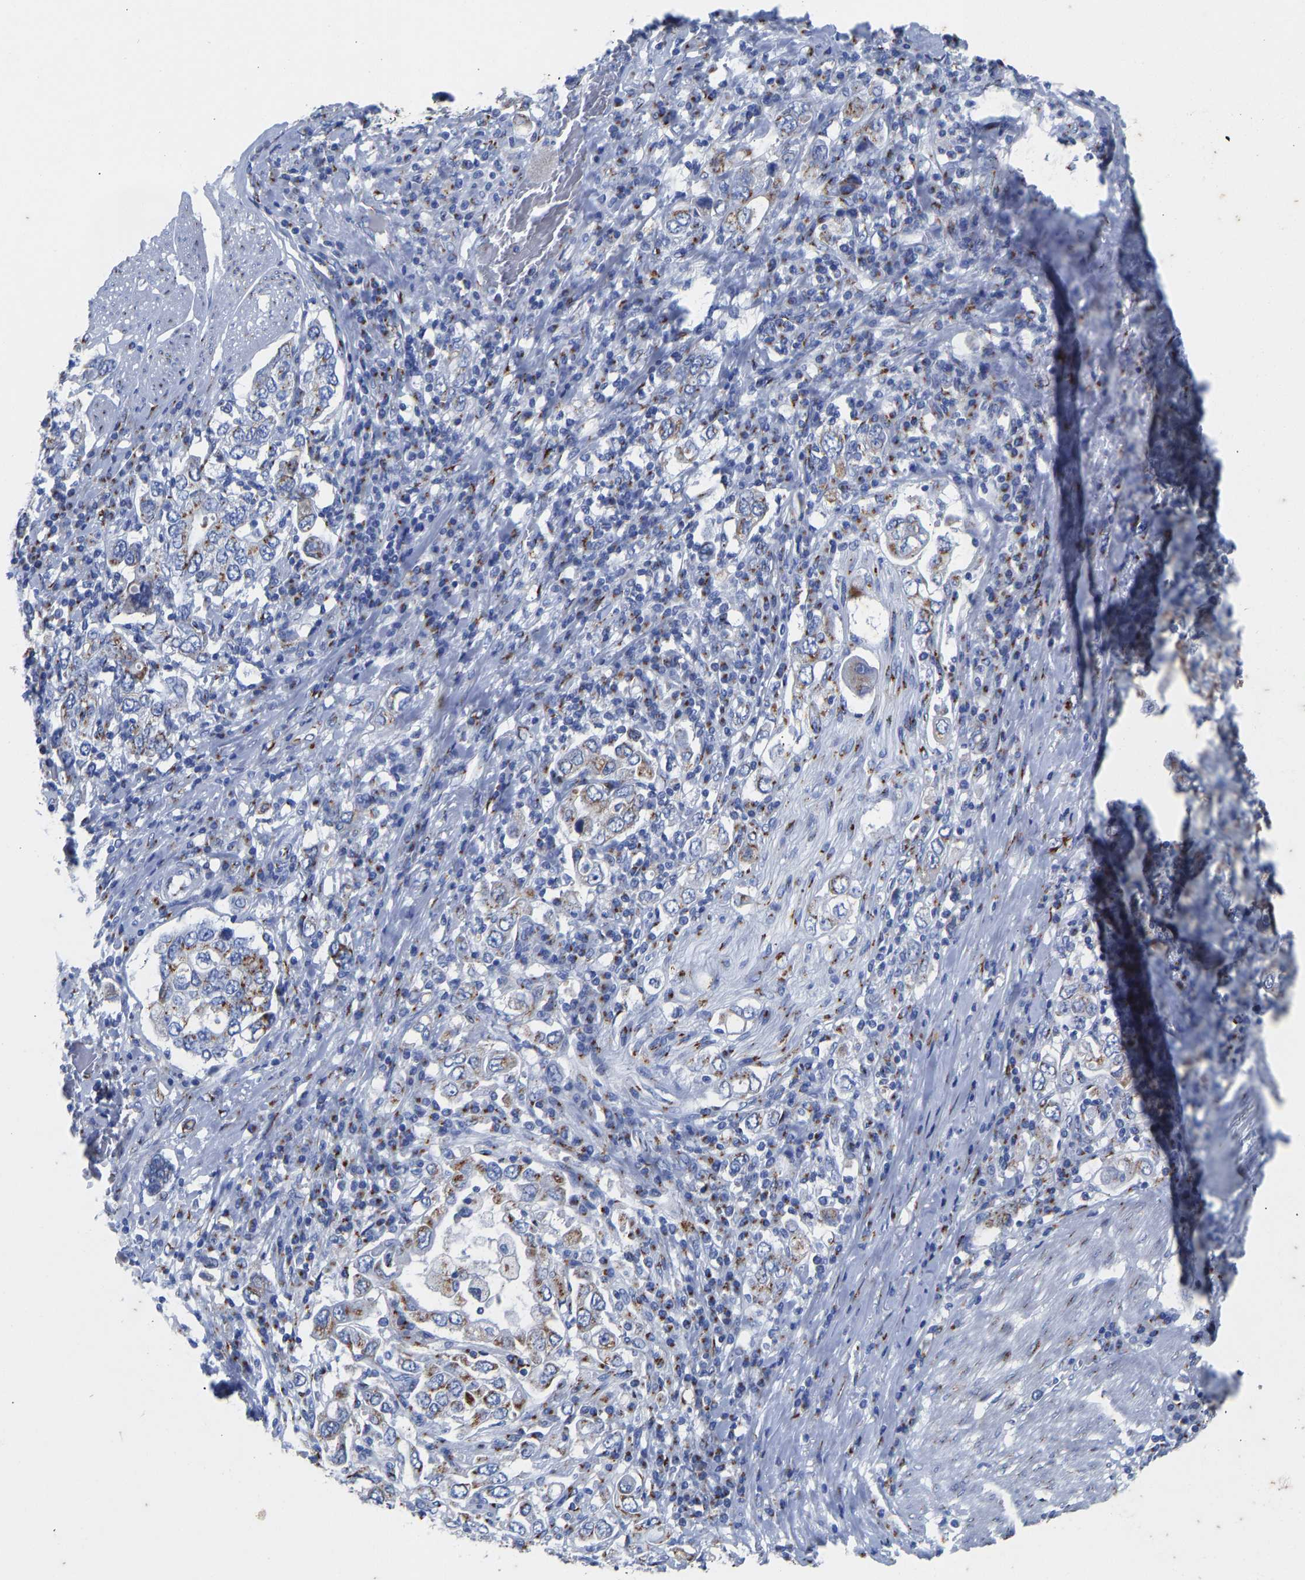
{"staining": {"intensity": "moderate", "quantity": "25%-75%", "location": "cytoplasmic/membranous"}, "tissue": "stomach cancer", "cell_type": "Tumor cells", "image_type": "cancer", "snomed": [{"axis": "morphology", "description": "Adenocarcinoma, NOS"}, {"axis": "topography", "description": "Stomach, upper"}], "caption": "Adenocarcinoma (stomach) stained with a protein marker demonstrates moderate staining in tumor cells.", "gene": "TMEM87A", "patient": {"sex": "male", "age": 62}}